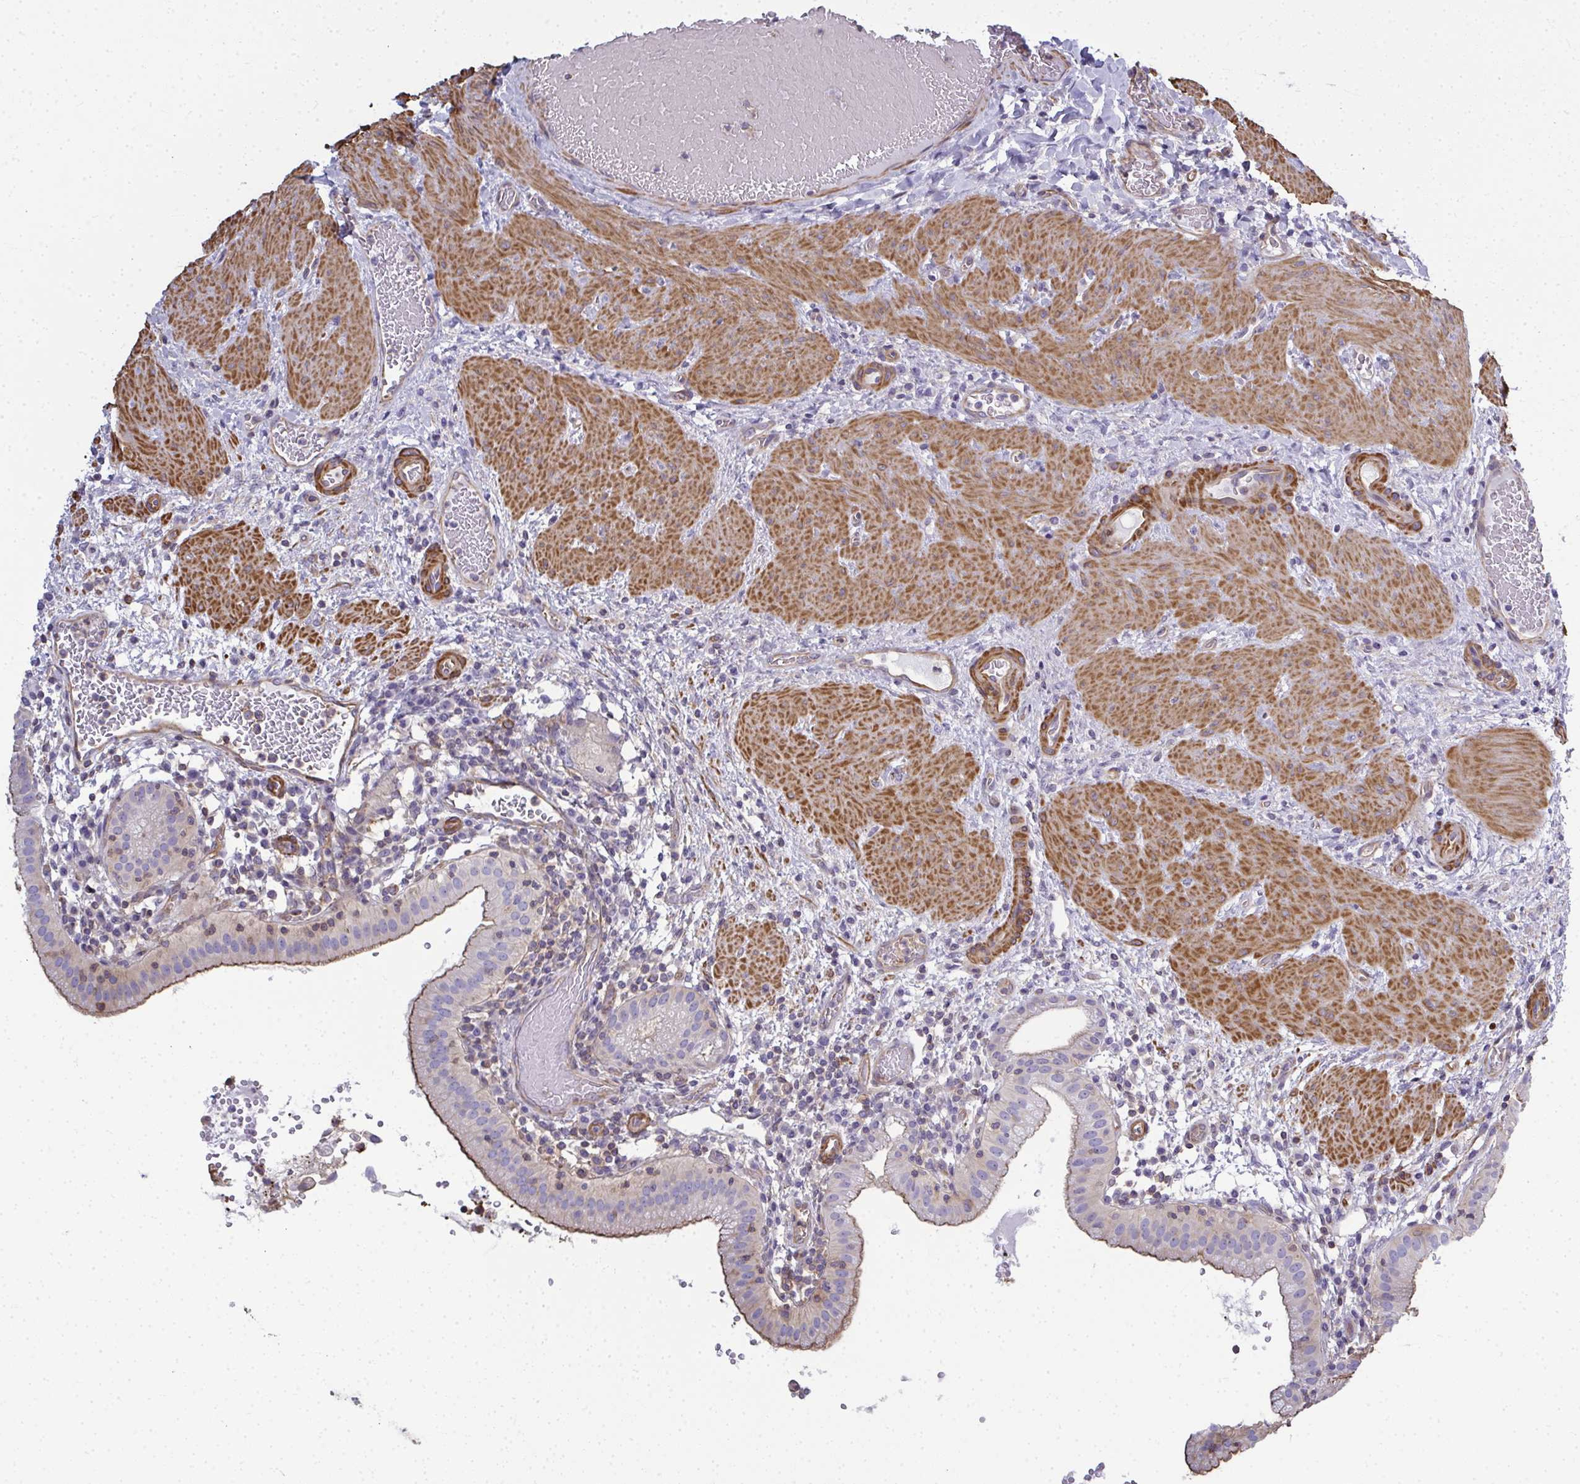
{"staining": {"intensity": "weak", "quantity": "25%-75%", "location": "cytoplasmic/membranous"}, "tissue": "gallbladder", "cell_type": "Glandular cells", "image_type": "normal", "snomed": [{"axis": "morphology", "description": "Normal tissue, NOS"}, {"axis": "topography", "description": "Gallbladder"}], "caption": "High-power microscopy captured an IHC image of benign gallbladder, revealing weak cytoplasmic/membranous positivity in approximately 25%-75% of glandular cells. (DAB (3,3'-diaminobenzidine) IHC with brightfield microscopy, high magnification).", "gene": "MYL1", "patient": {"sex": "male", "age": 26}}